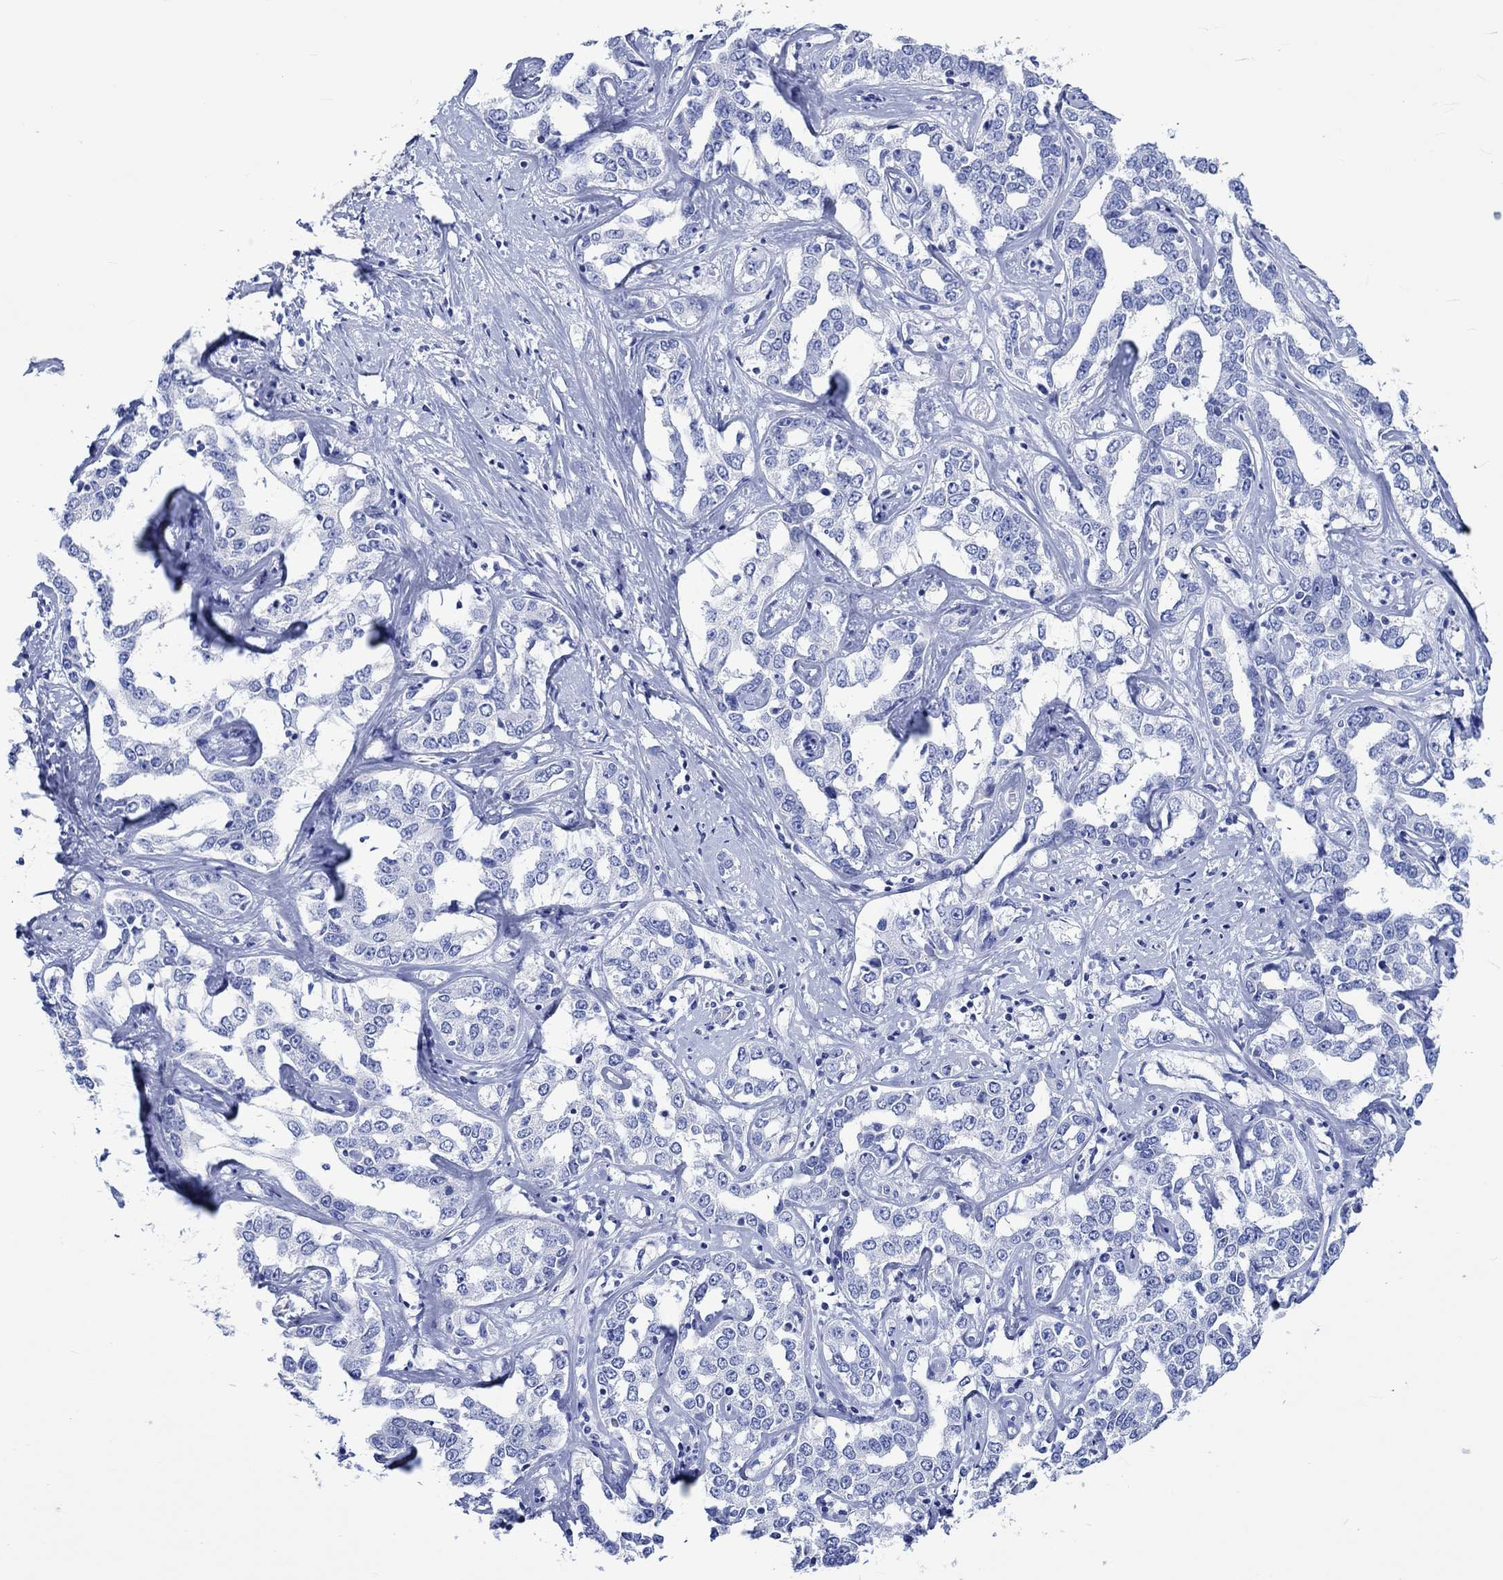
{"staining": {"intensity": "negative", "quantity": "none", "location": "none"}, "tissue": "liver cancer", "cell_type": "Tumor cells", "image_type": "cancer", "snomed": [{"axis": "morphology", "description": "Cholangiocarcinoma"}, {"axis": "topography", "description": "Liver"}], "caption": "Liver cancer (cholangiocarcinoma) was stained to show a protein in brown. There is no significant expression in tumor cells.", "gene": "KLHL33", "patient": {"sex": "male", "age": 59}}